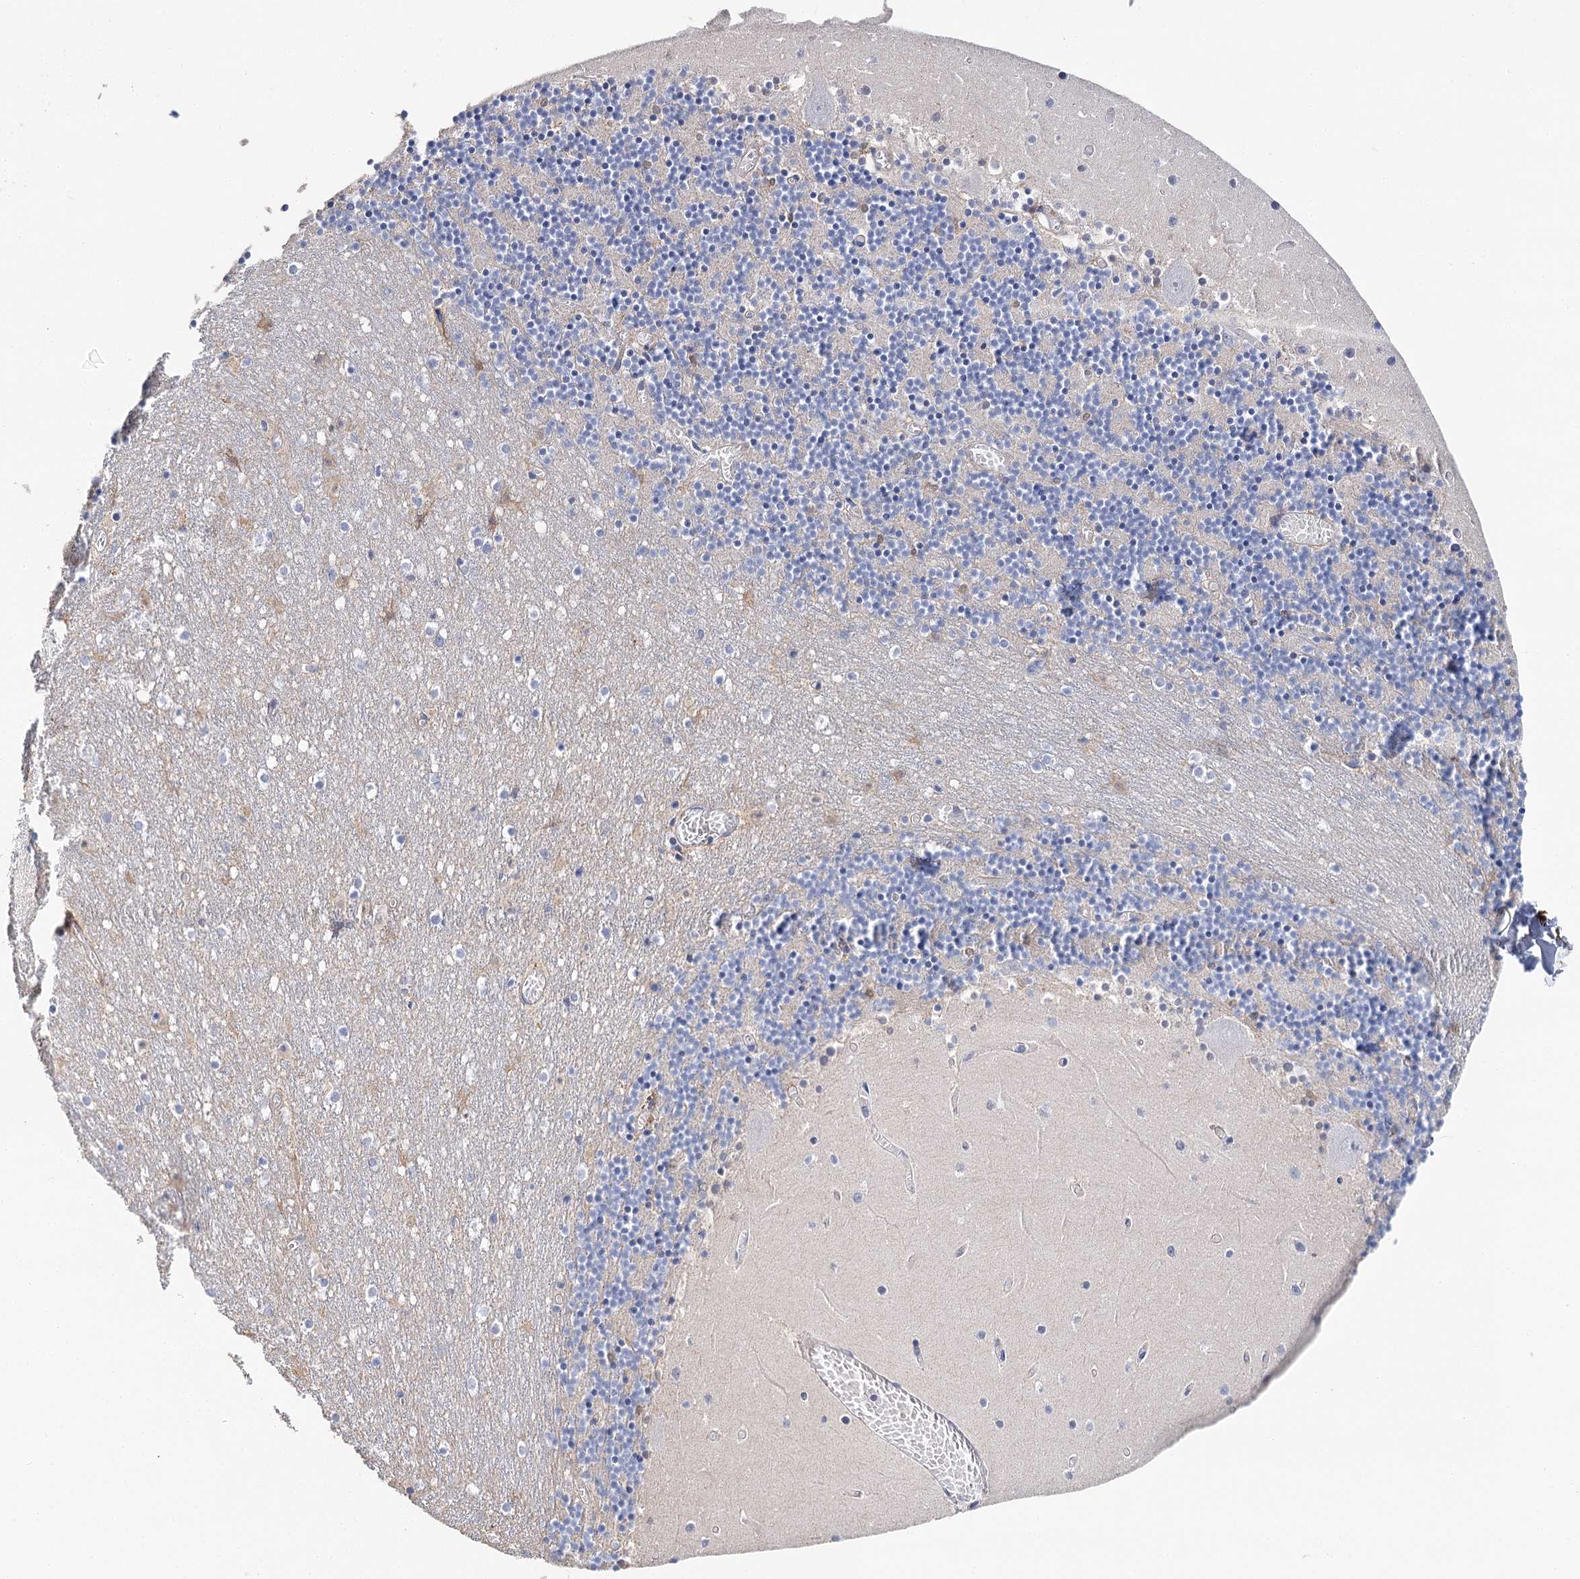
{"staining": {"intensity": "negative", "quantity": "none", "location": "none"}, "tissue": "cerebellum", "cell_type": "Cells in granular layer", "image_type": "normal", "snomed": [{"axis": "morphology", "description": "Normal tissue, NOS"}, {"axis": "topography", "description": "Cerebellum"}], "caption": "Immunohistochemistry of normal cerebellum demonstrates no staining in cells in granular layer.", "gene": "EPYC", "patient": {"sex": "female", "age": 28}}